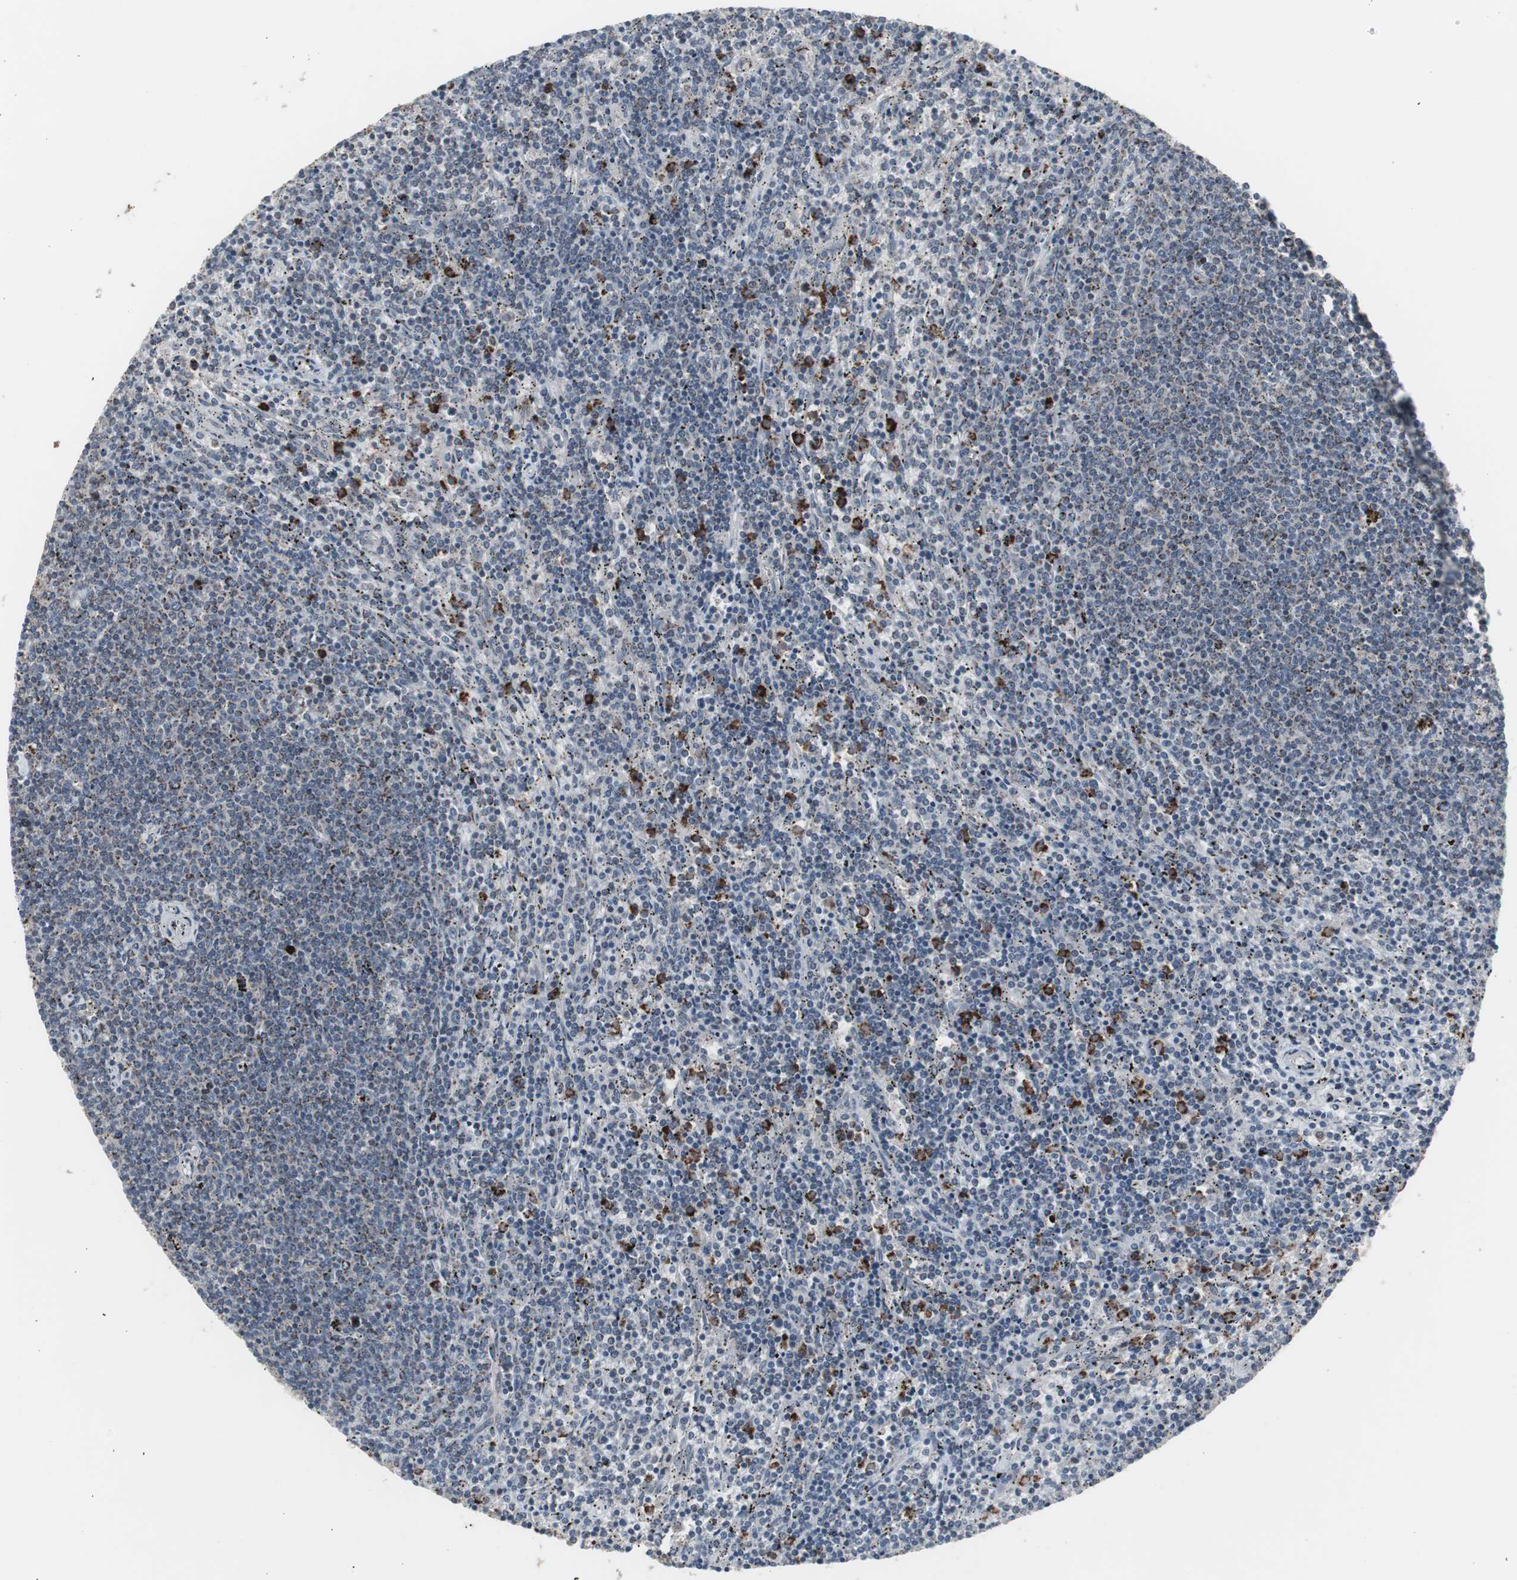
{"staining": {"intensity": "weak", "quantity": "<25%", "location": "cytoplasmic/membranous,nuclear"}, "tissue": "lymphoma", "cell_type": "Tumor cells", "image_type": "cancer", "snomed": [{"axis": "morphology", "description": "Malignant lymphoma, non-Hodgkin's type, Low grade"}, {"axis": "topography", "description": "Spleen"}], "caption": "Immunohistochemical staining of human low-grade malignant lymphoma, non-Hodgkin's type reveals no significant expression in tumor cells. (DAB immunohistochemistry visualized using brightfield microscopy, high magnification).", "gene": "RXRA", "patient": {"sex": "female", "age": 50}}